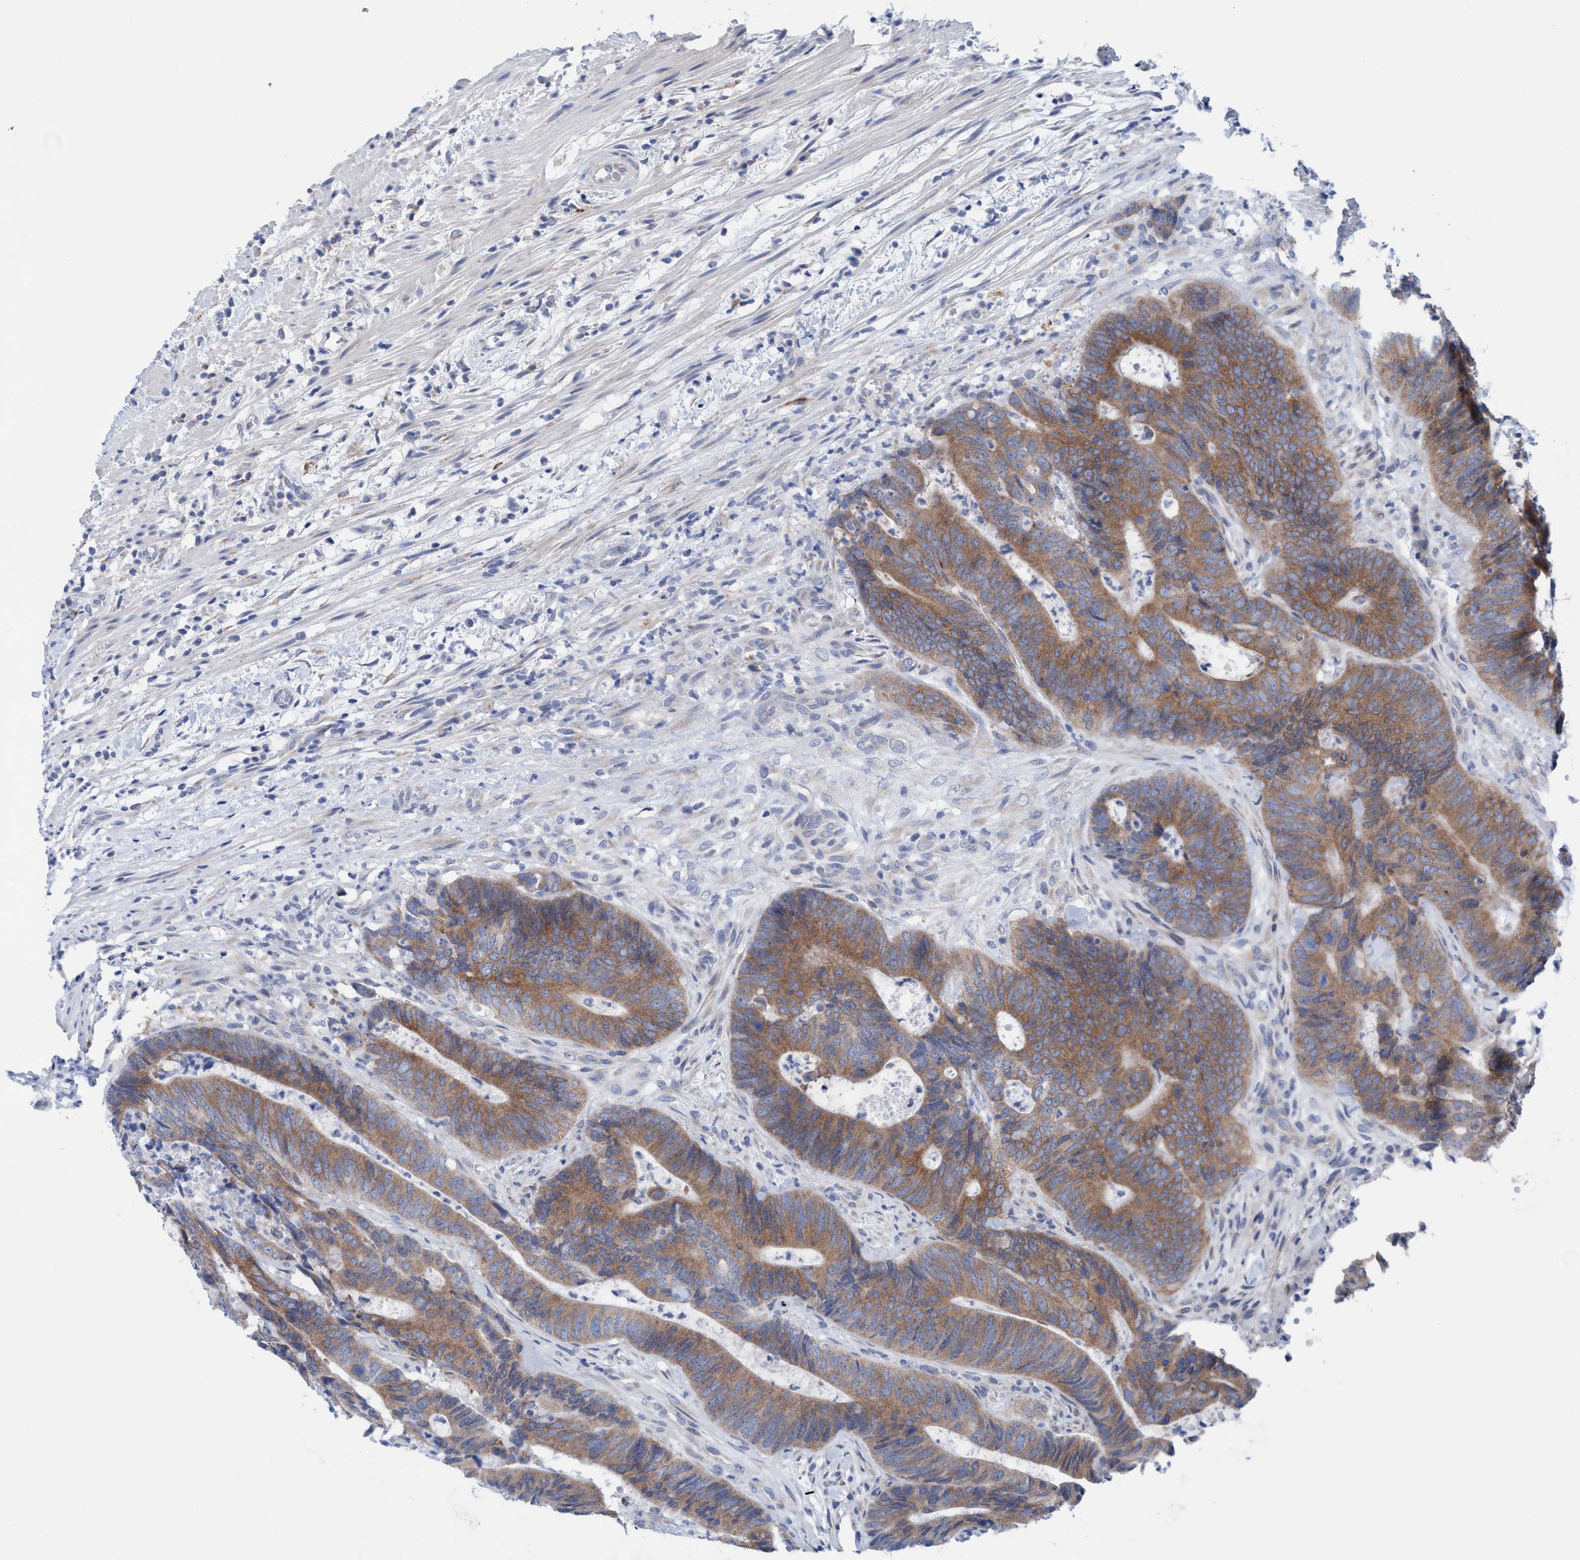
{"staining": {"intensity": "moderate", "quantity": ">75%", "location": "cytoplasmic/membranous"}, "tissue": "colorectal cancer", "cell_type": "Tumor cells", "image_type": "cancer", "snomed": [{"axis": "morphology", "description": "Adenocarcinoma, NOS"}, {"axis": "topography", "description": "Colon"}], "caption": "High-magnification brightfield microscopy of colorectal cancer stained with DAB (brown) and counterstained with hematoxylin (blue). tumor cells exhibit moderate cytoplasmic/membranous staining is appreciated in about>75% of cells.", "gene": "RSAD1", "patient": {"sex": "male", "age": 56}}